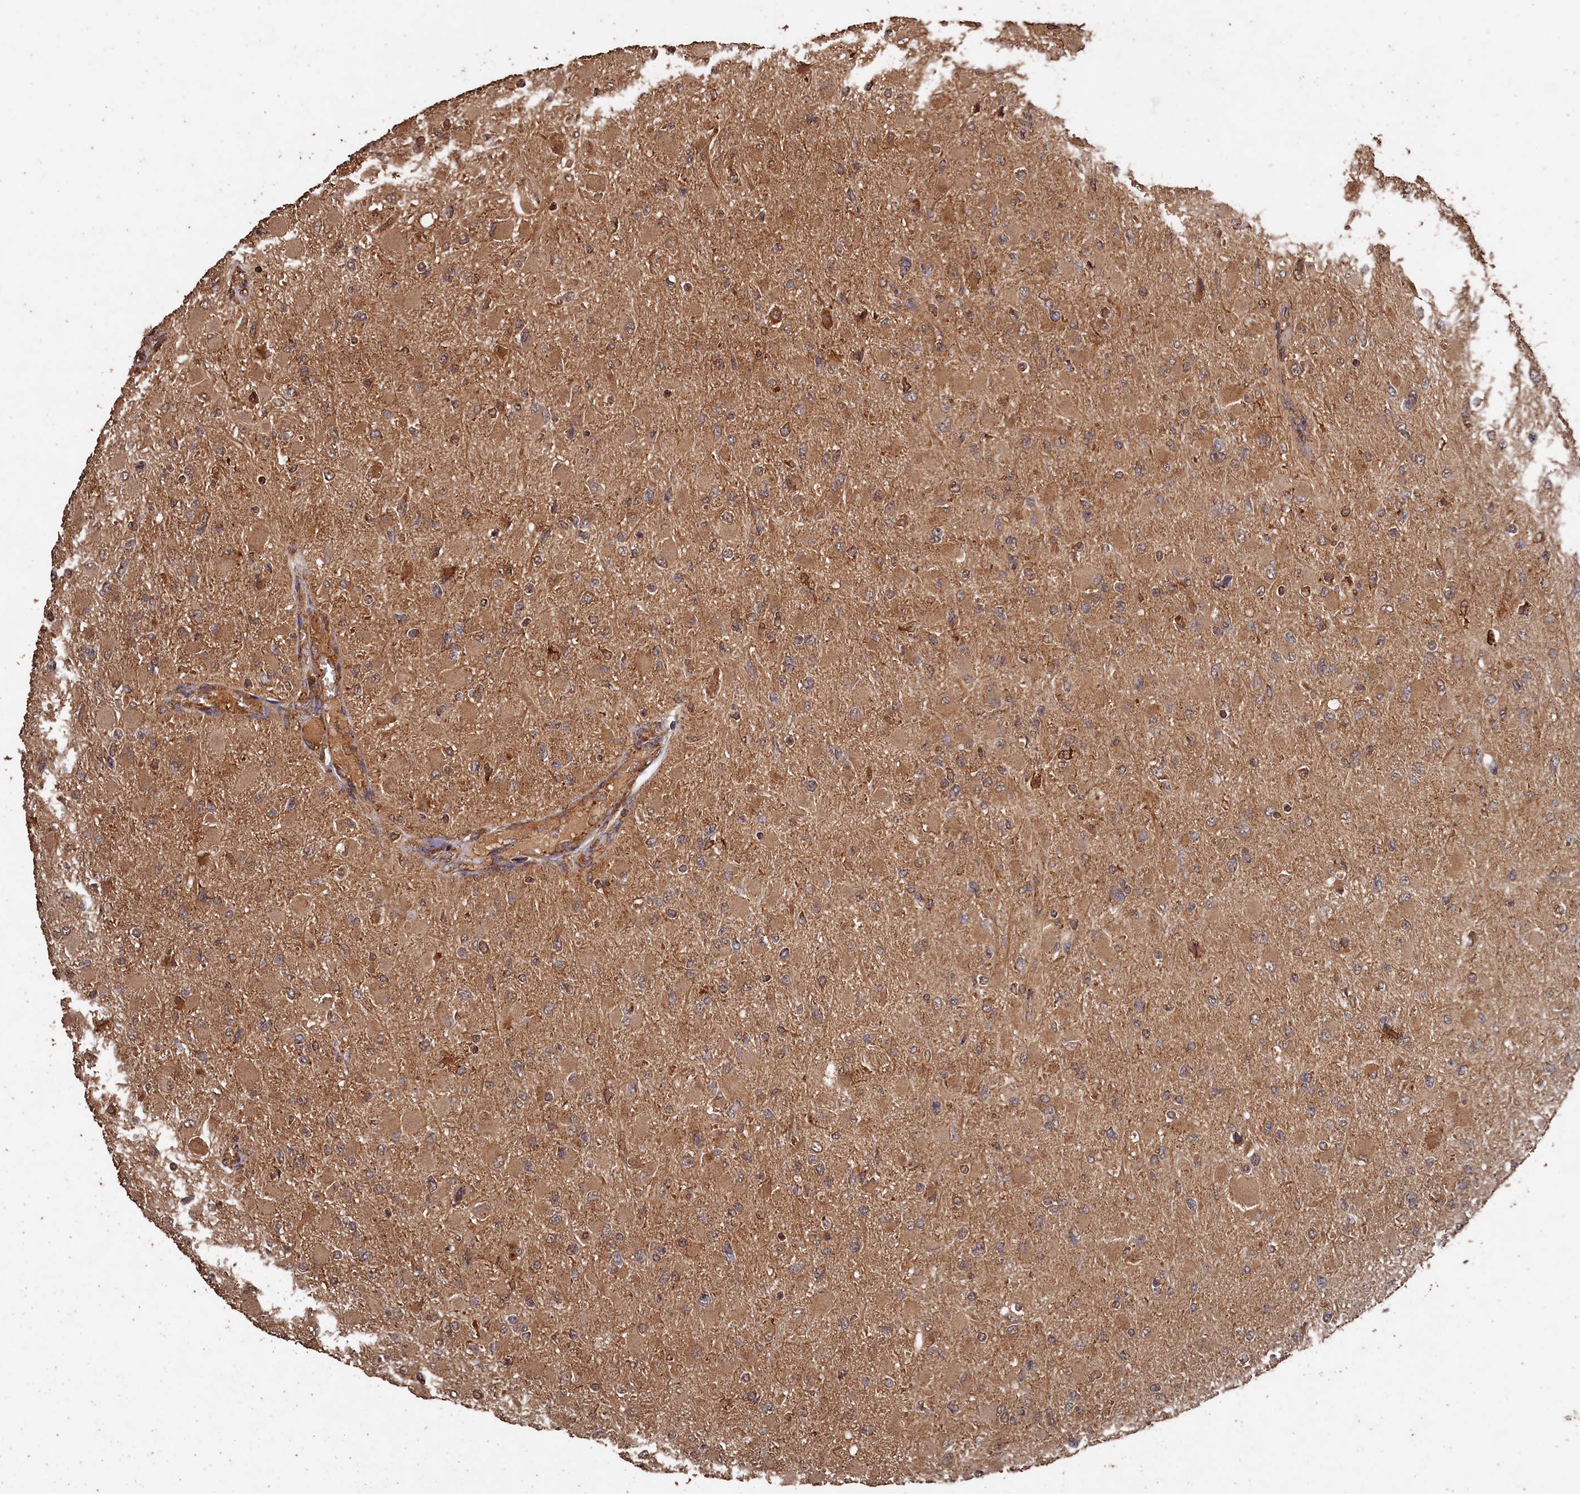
{"staining": {"intensity": "moderate", "quantity": ">75%", "location": "cytoplasmic/membranous"}, "tissue": "glioma", "cell_type": "Tumor cells", "image_type": "cancer", "snomed": [{"axis": "morphology", "description": "Glioma, malignant, High grade"}, {"axis": "topography", "description": "Cerebral cortex"}], "caption": "Protein expression by immunohistochemistry (IHC) displays moderate cytoplasmic/membranous expression in approximately >75% of tumor cells in high-grade glioma (malignant).", "gene": "SNX33", "patient": {"sex": "female", "age": 36}}